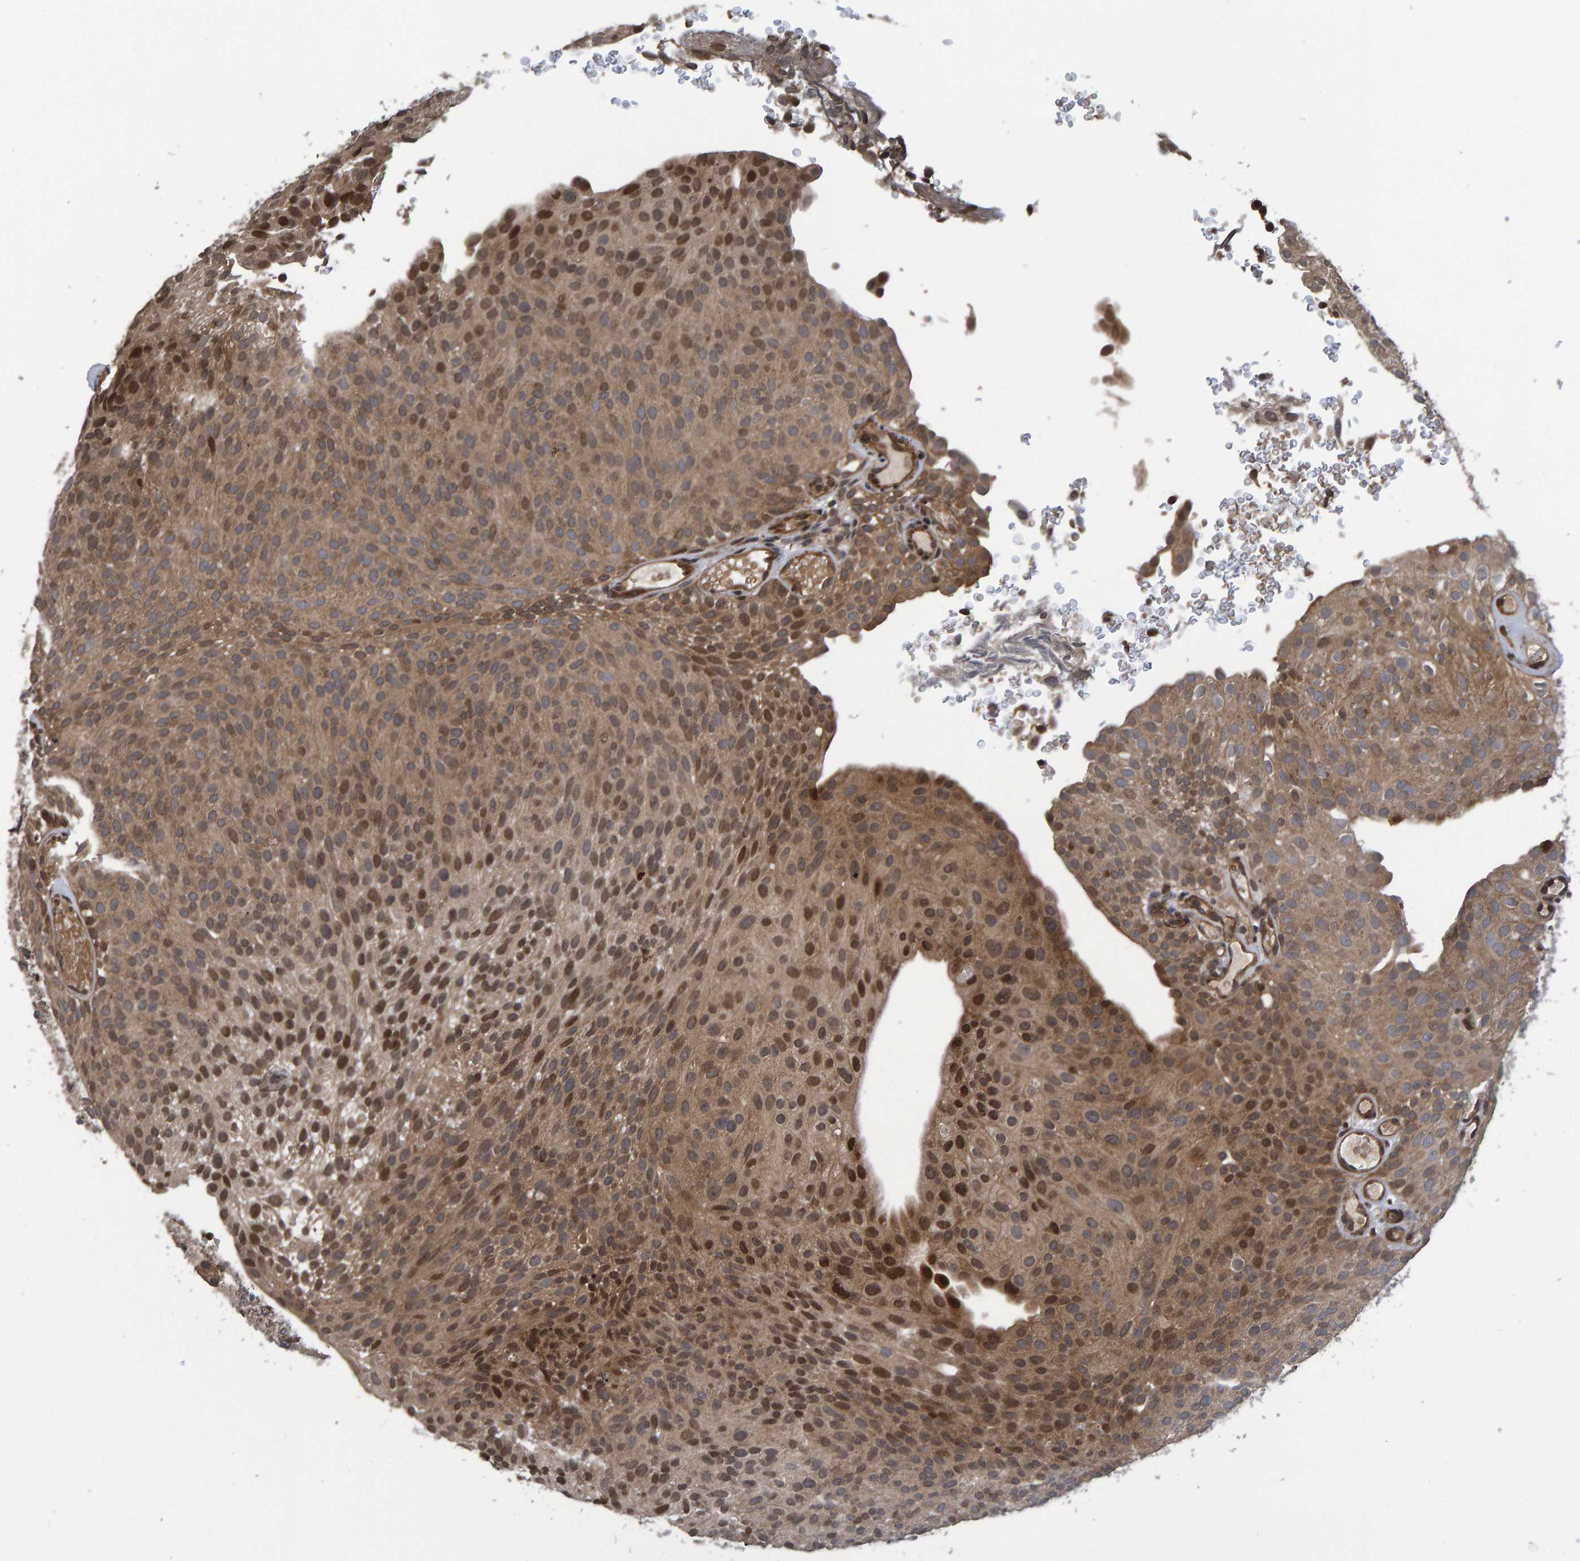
{"staining": {"intensity": "moderate", "quantity": ">75%", "location": "cytoplasmic/membranous,nuclear"}, "tissue": "urothelial cancer", "cell_type": "Tumor cells", "image_type": "cancer", "snomed": [{"axis": "morphology", "description": "Urothelial carcinoma, Low grade"}, {"axis": "topography", "description": "Urinary bladder"}], "caption": "Tumor cells exhibit moderate cytoplasmic/membranous and nuclear positivity in approximately >75% of cells in low-grade urothelial carcinoma. The protein is shown in brown color, while the nuclei are stained blue.", "gene": "GAB2", "patient": {"sex": "male", "age": 78}}